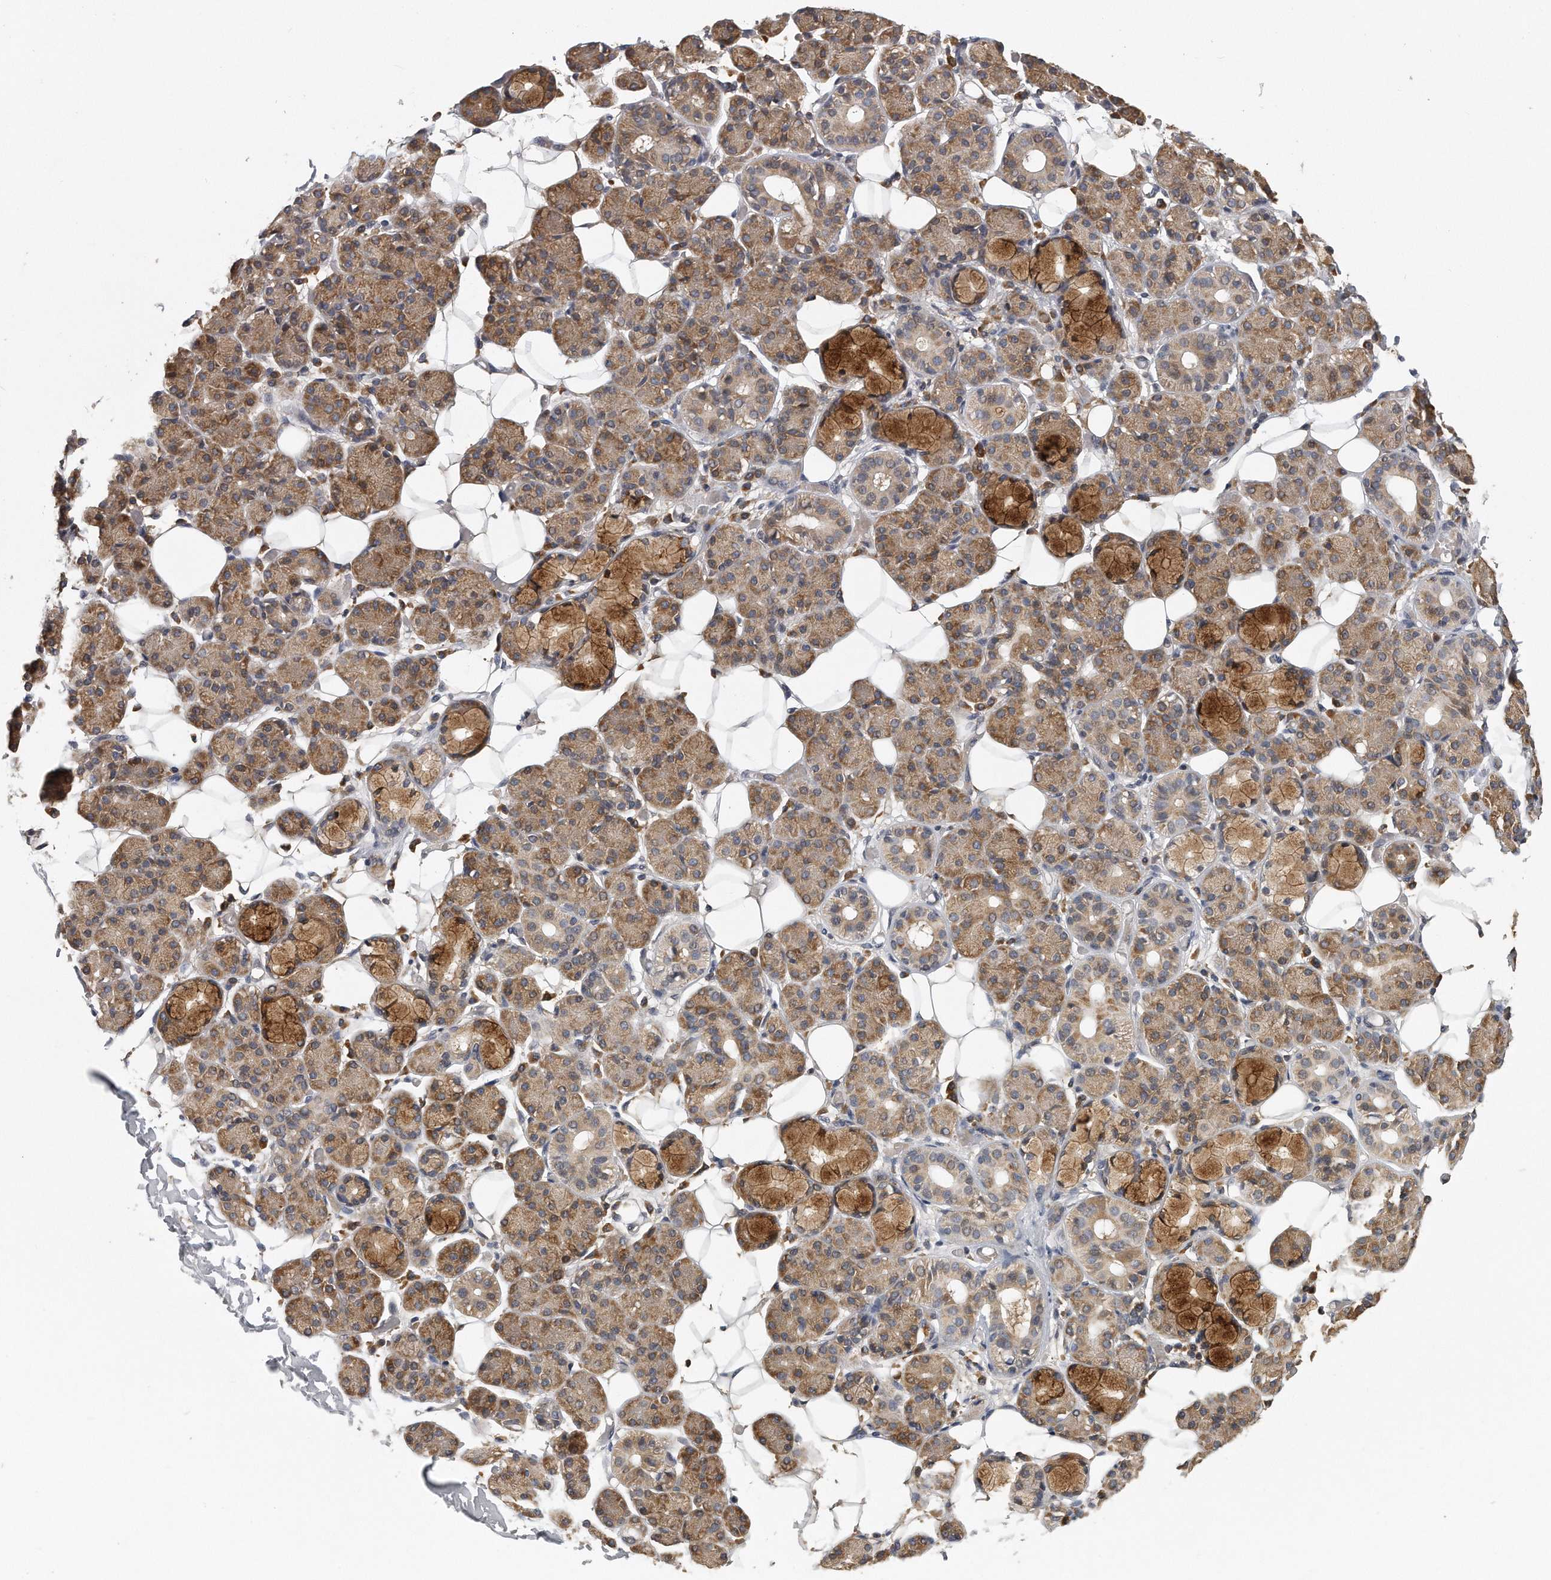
{"staining": {"intensity": "moderate", "quantity": "25%-75%", "location": "cytoplasmic/membranous"}, "tissue": "salivary gland", "cell_type": "Glandular cells", "image_type": "normal", "snomed": [{"axis": "morphology", "description": "Normal tissue, NOS"}, {"axis": "topography", "description": "Salivary gland"}], "caption": "Protein staining of normal salivary gland exhibits moderate cytoplasmic/membranous staining in approximately 25%-75% of glandular cells.", "gene": "EIF3I", "patient": {"sex": "male", "age": 63}}